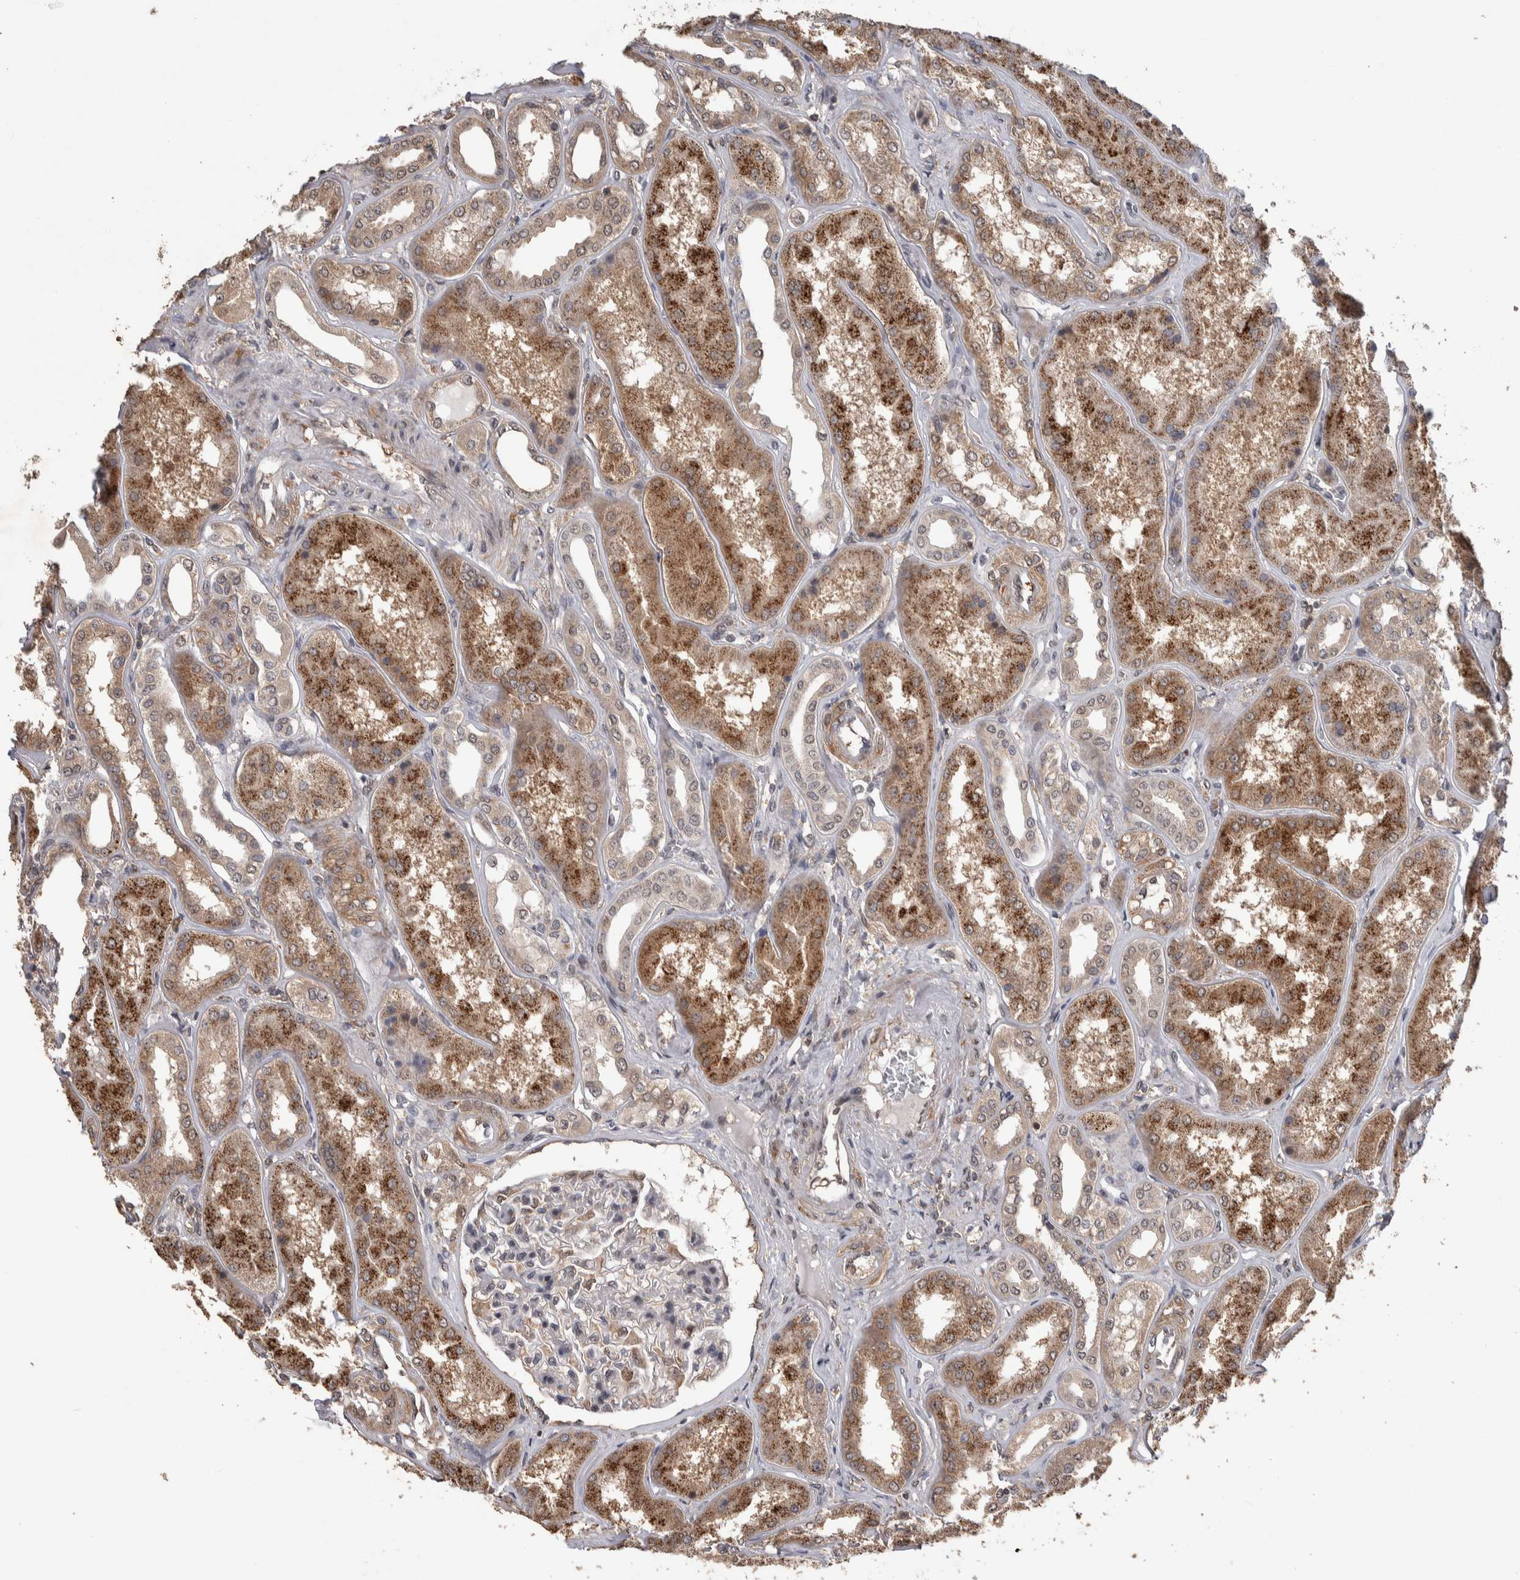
{"staining": {"intensity": "moderate", "quantity": "25%-75%", "location": "nuclear"}, "tissue": "kidney", "cell_type": "Cells in glomeruli", "image_type": "normal", "snomed": [{"axis": "morphology", "description": "Normal tissue, NOS"}, {"axis": "topography", "description": "Kidney"}], "caption": "Immunohistochemistry (DAB) staining of benign kidney demonstrates moderate nuclear protein staining in about 25%-75% of cells in glomeruli.", "gene": "DVL2", "patient": {"sex": "female", "age": 56}}